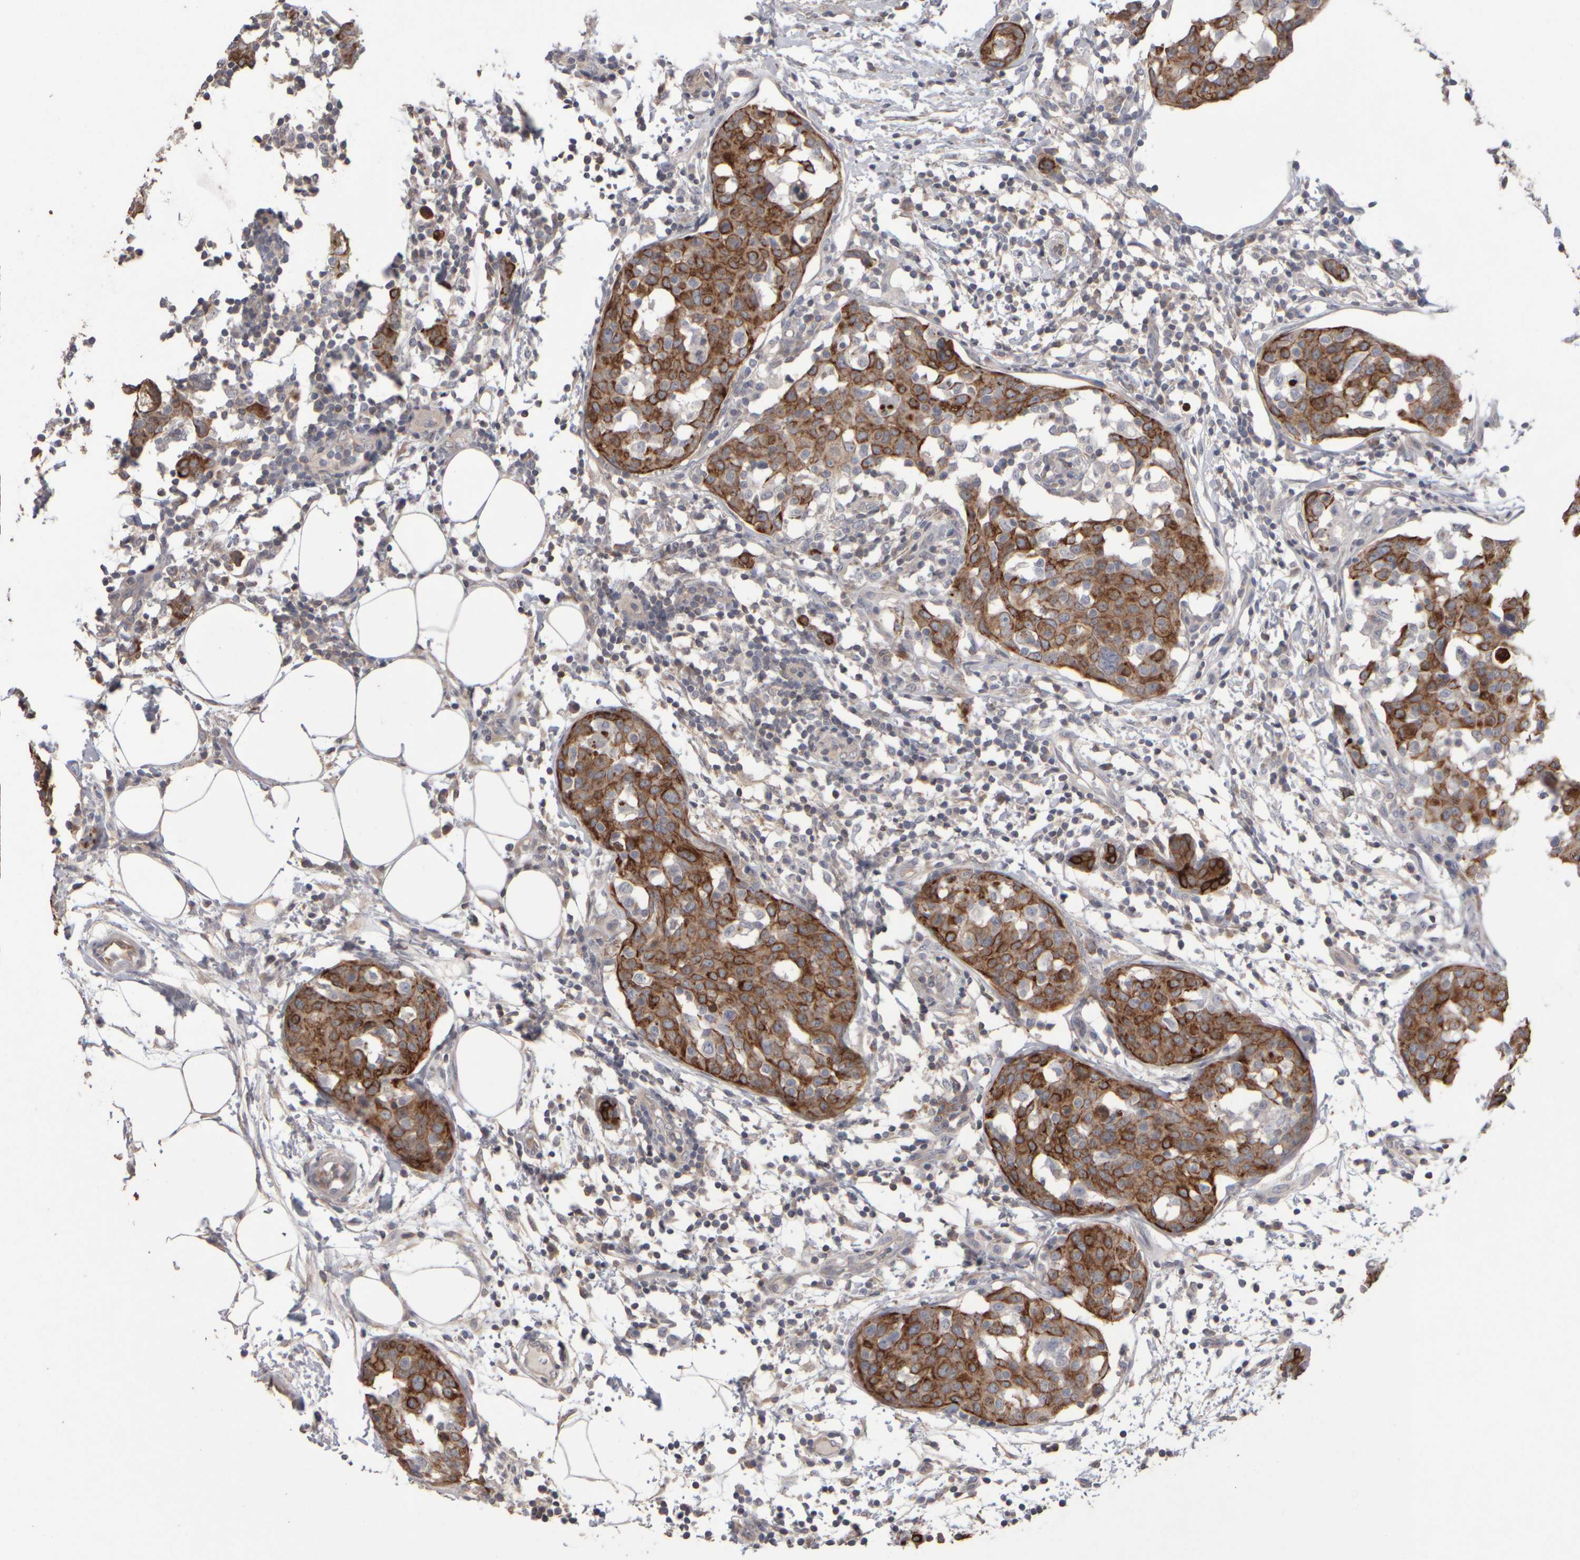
{"staining": {"intensity": "strong", "quantity": ">75%", "location": "cytoplasmic/membranous"}, "tissue": "breast cancer", "cell_type": "Tumor cells", "image_type": "cancer", "snomed": [{"axis": "morphology", "description": "Normal tissue, NOS"}, {"axis": "morphology", "description": "Duct carcinoma"}, {"axis": "topography", "description": "Breast"}], "caption": "Approximately >75% of tumor cells in human breast cancer demonstrate strong cytoplasmic/membranous protein staining as visualized by brown immunohistochemical staining.", "gene": "EPHX2", "patient": {"sex": "female", "age": 37}}